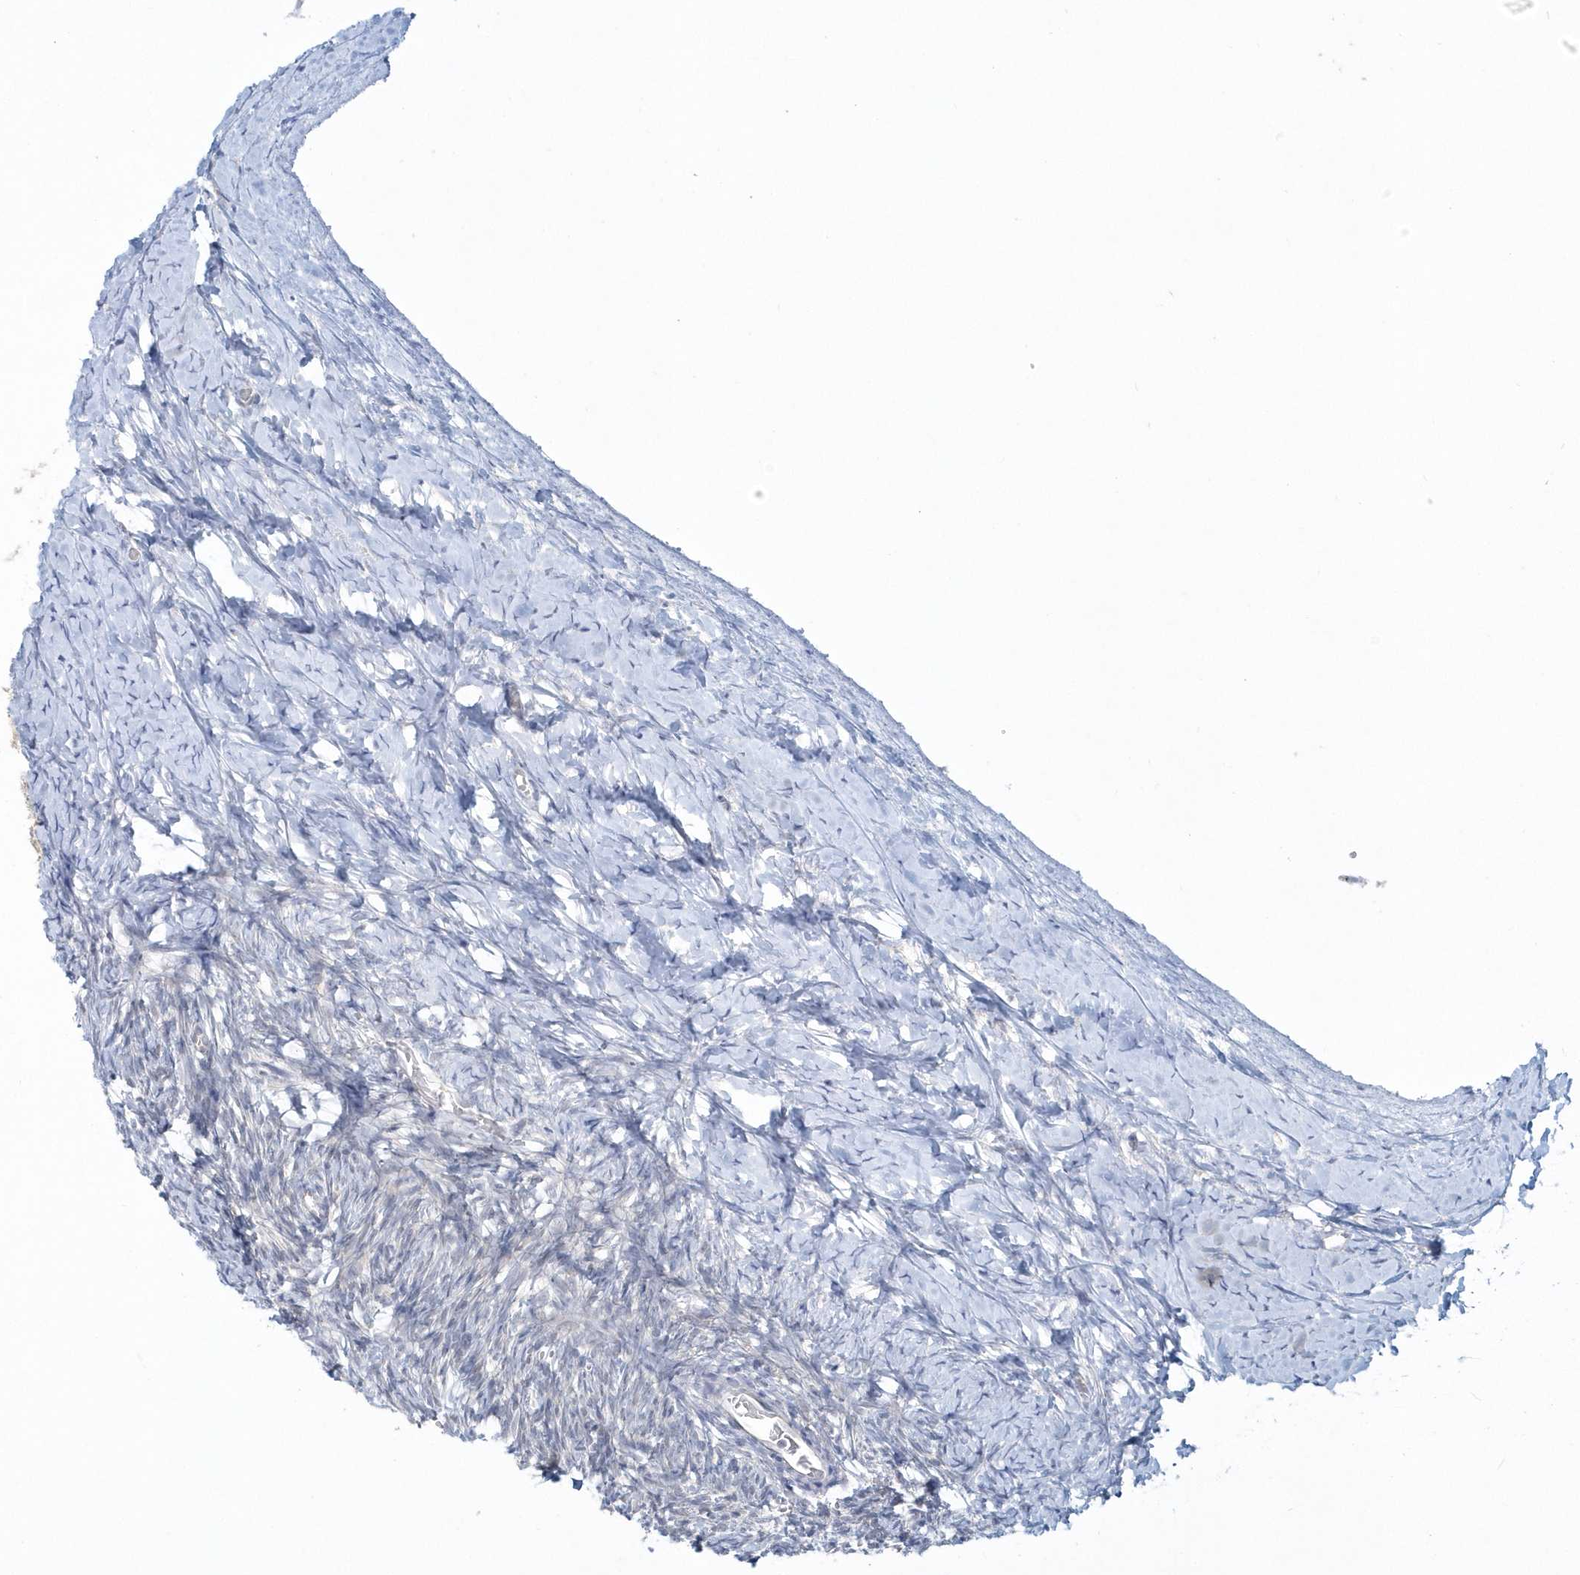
{"staining": {"intensity": "negative", "quantity": "none", "location": "none"}, "tissue": "ovary", "cell_type": "Ovarian stroma cells", "image_type": "normal", "snomed": [{"axis": "morphology", "description": "Normal tissue, NOS"}, {"axis": "morphology", "description": "Developmental malformation"}, {"axis": "topography", "description": "Ovary"}], "caption": "Immunohistochemistry image of unremarkable ovary: human ovary stained with DAB (3,3'-diaminobenzidine) demonstrates no significant protein staining in ovarian stroma cells.", "gene": "RNF7", "patient": {"sex": "female", "age": 39}}